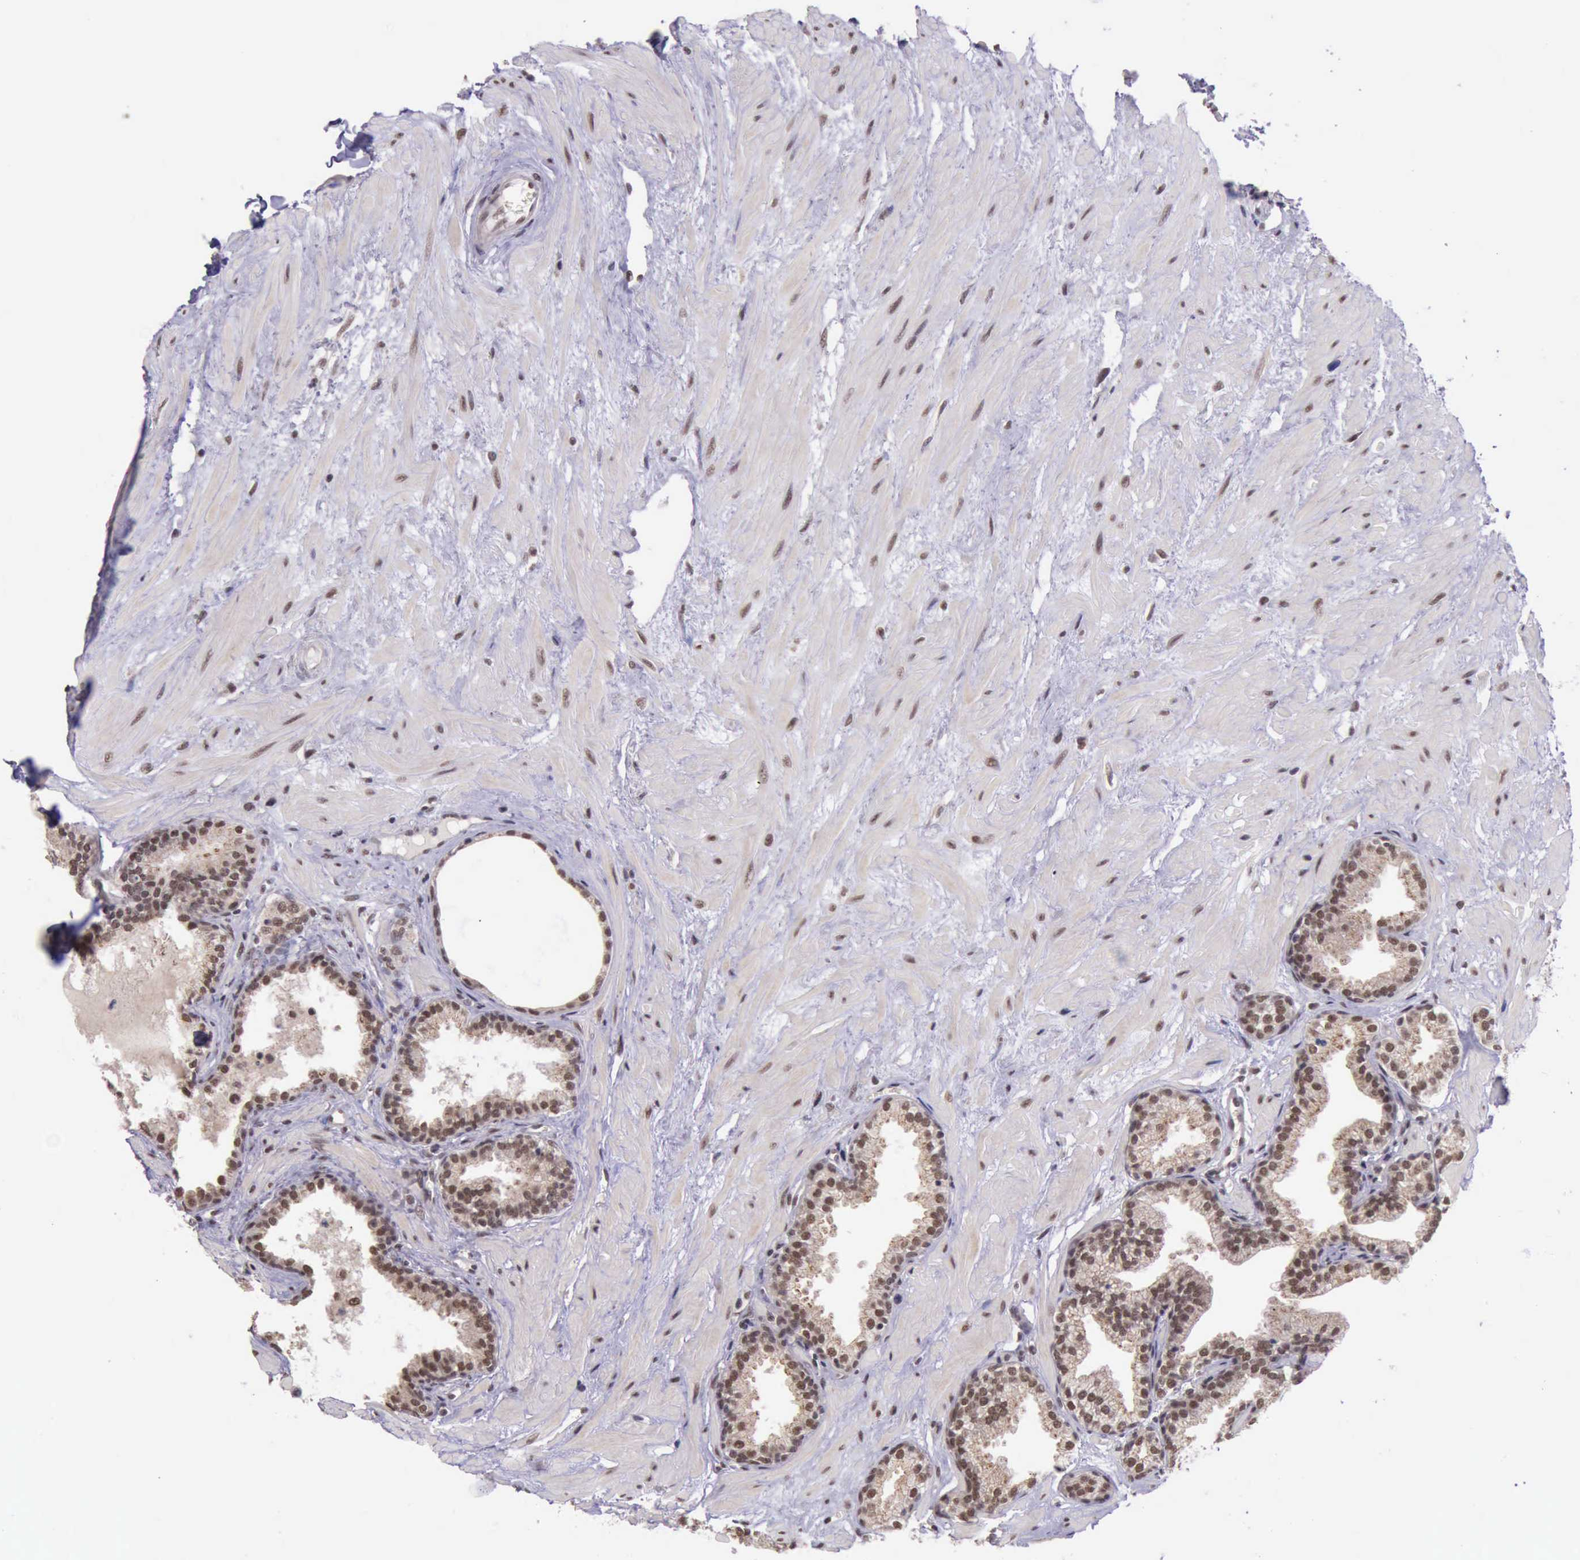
{"staining": {"intensity": "moderate", "quantity": ">75%", "location": "nuclear"}, "tissue": "prostate", "cell_type": "Glandular cells", "image_type": "normal", "snomed": [{"axis": "morphology", "description": "Normal tissue, NOS"}, {"axis": "topography", "description": "Prostate"}], "caption": "Prostate stained with a brown dye displays moderate nuclear positive positivity in about >75% of glandular cells.", "gene": "PRPF39", "patient": {"sex": "male", "age": 64}}